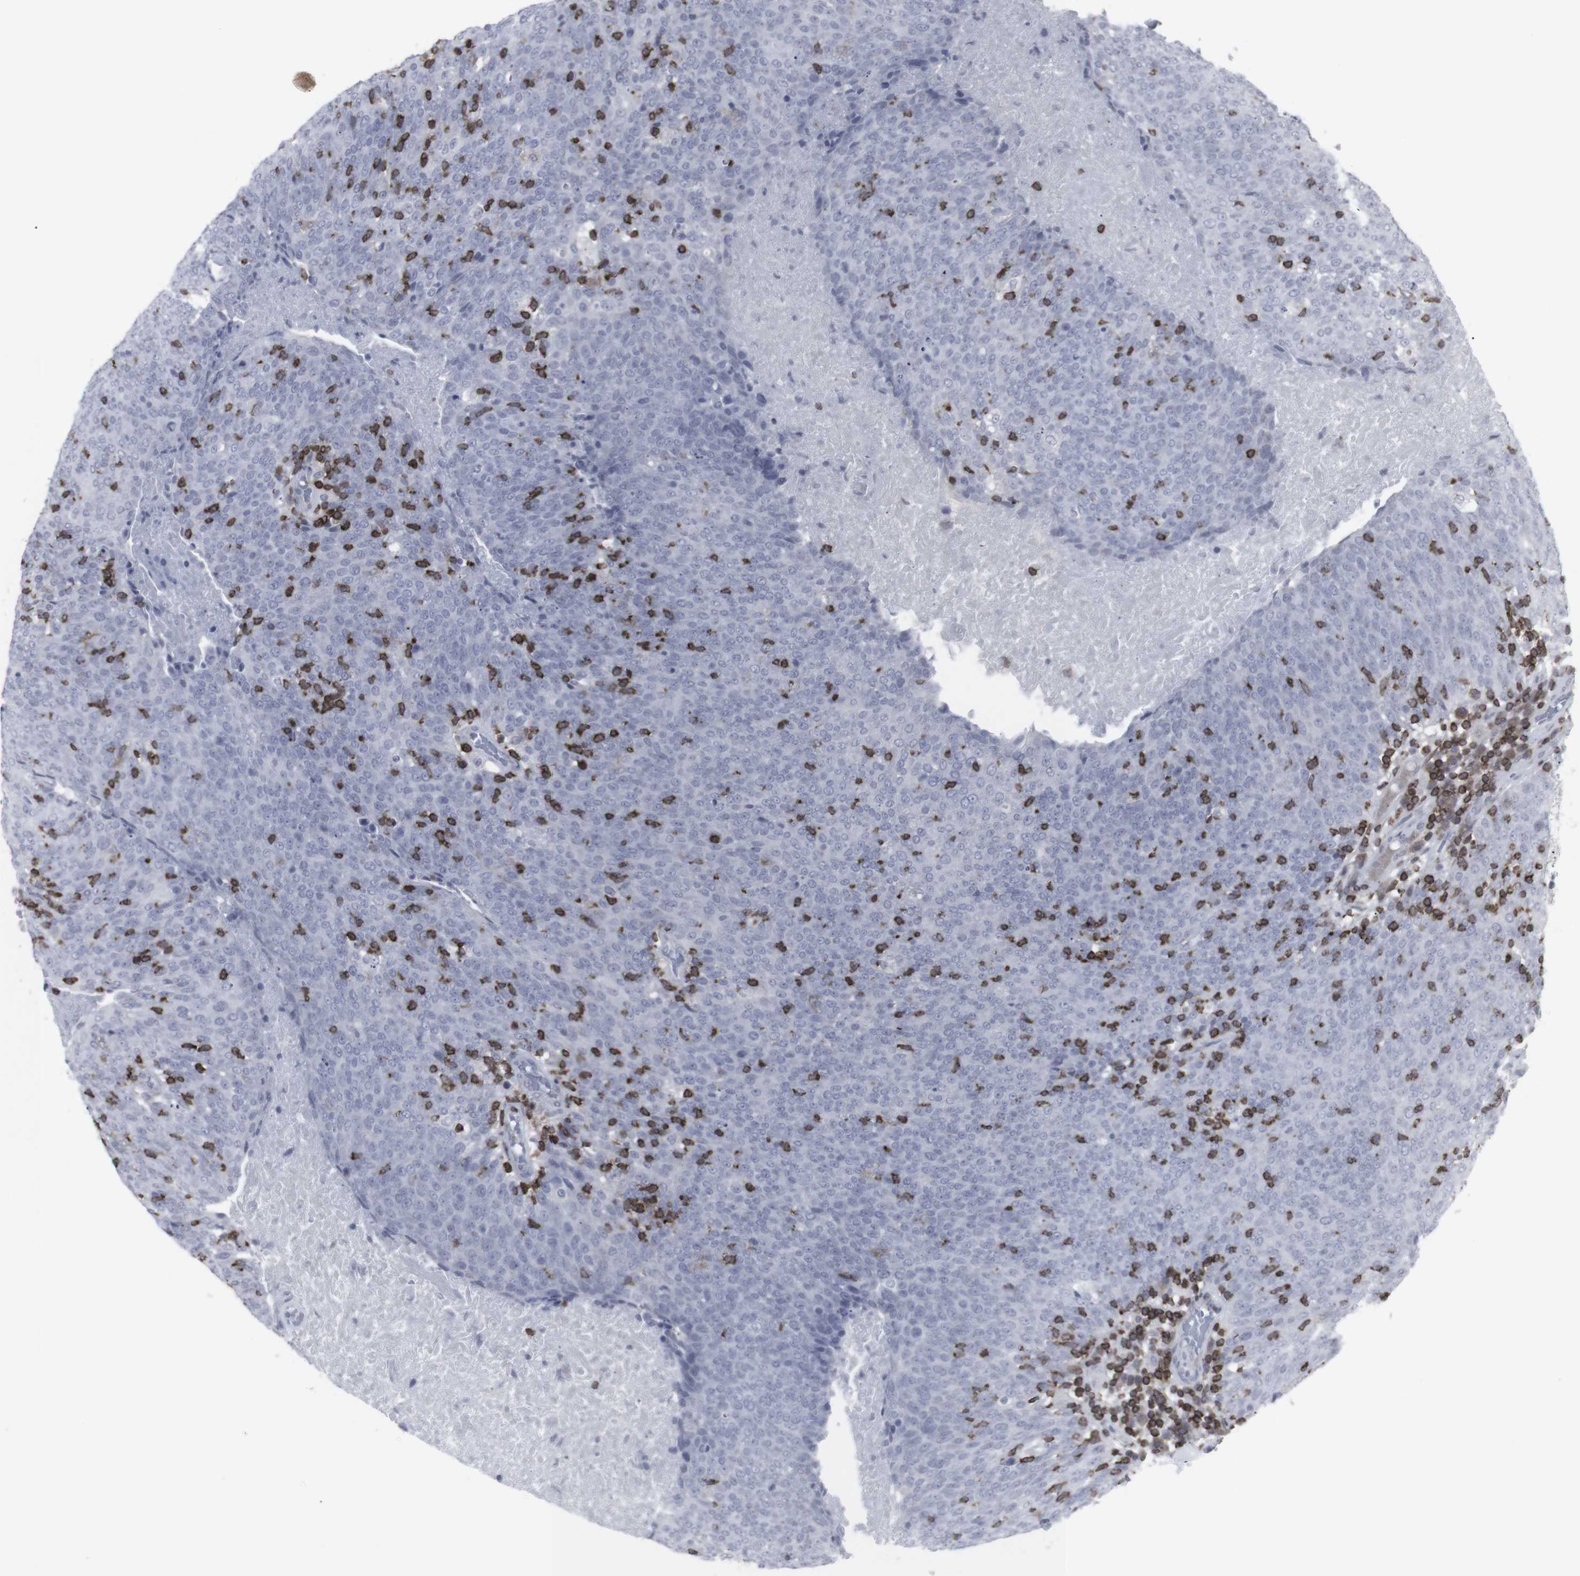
{"staining": {"intensity": "negative", "quantity": "none", "location": "none"}, "tissue": "head and neck cancer", "cell_type": "Tumor cells", "image_type": "cancer", "snomed": [{"axis": "morphology", "description": "Squamous cell carcinoma, NOS"}, {"axis": "morphology", "description": "Squamous cell carcinoma, metastatic, NOS"}, {"axis": "topography", "description": "Lymph node"}, {"axis": "topography", "description": "Head-Neck"}], "caption": "An IHC micrograph of head and neck cancer (metastatic squamous cell carcinoma) is shown. There is no staining in tumor cells of head and neck cancer (metastatic squamous cell carcinoma).", "gene": "APOBEC2", "patient": {"sex": "male", "age": 62}}